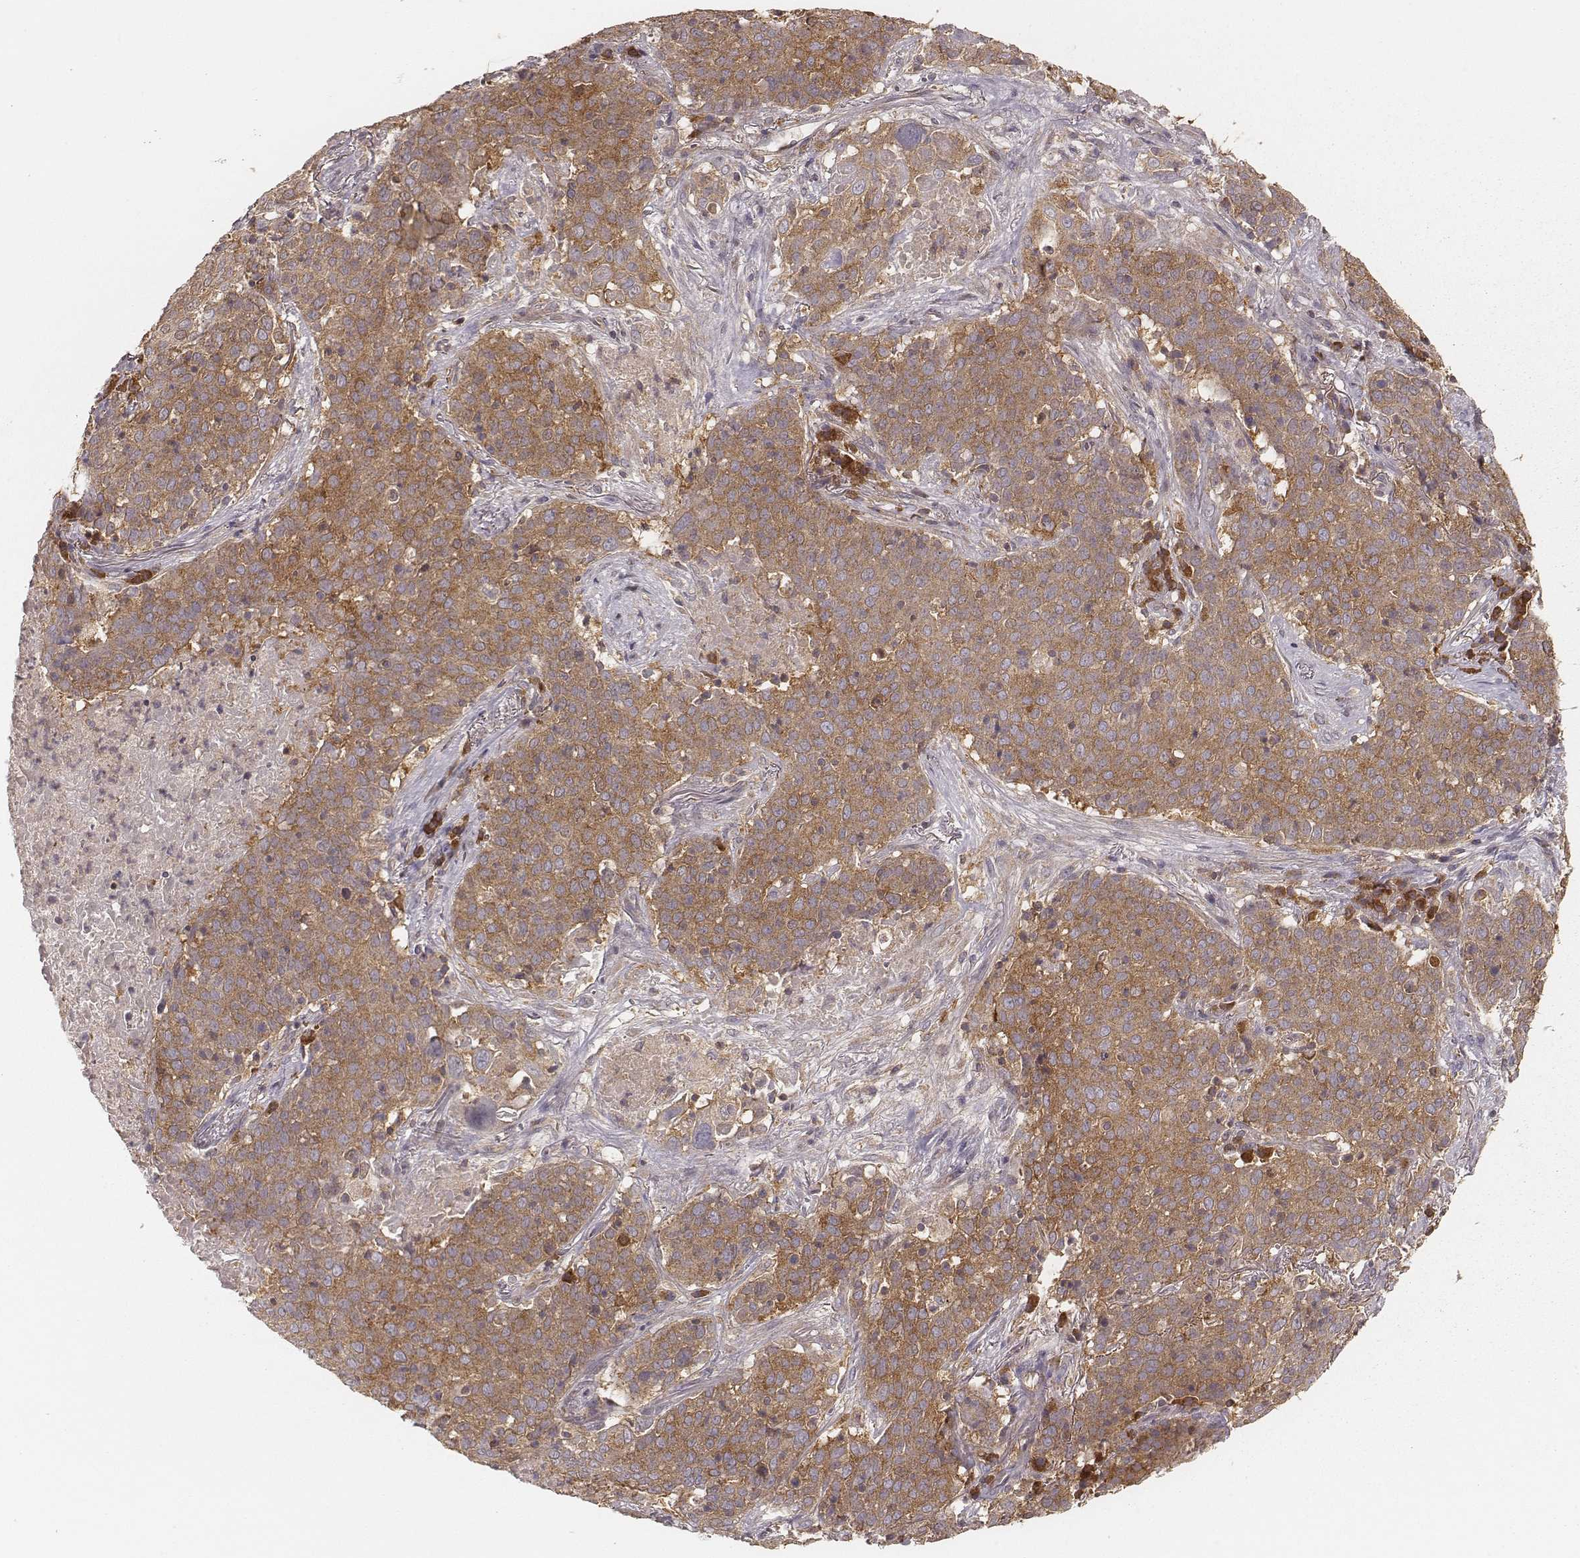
{"staining": {"intensity": "moderate", "quantity": ">75%", "location": "cytoplasmic/membranous"}, "tissue": "lung cancer", "cell_type": "Tumor cells", "image_type": "cancer", "snomed": [{"axis": "morphology", "description": "Squamous cell carcinoma, NOS"}, {"axis": "topography", "description": "Lung"}], "caption": "Immunohistochemical staining of human lung cancer (squamous cell carcinoma) demonstrates medium levels of moderate cytoplasmic/membranous expression in about >75% of tumor cells. The staining was performed using DAB (3,3'-diaminobenzidine) to visualize the protein expression in brown, while the nuclei were stained in blue with hematoxylin (Magnification: 20x).", "gene": "CARS1", "patient": {"sex": "male", "age": 82}}